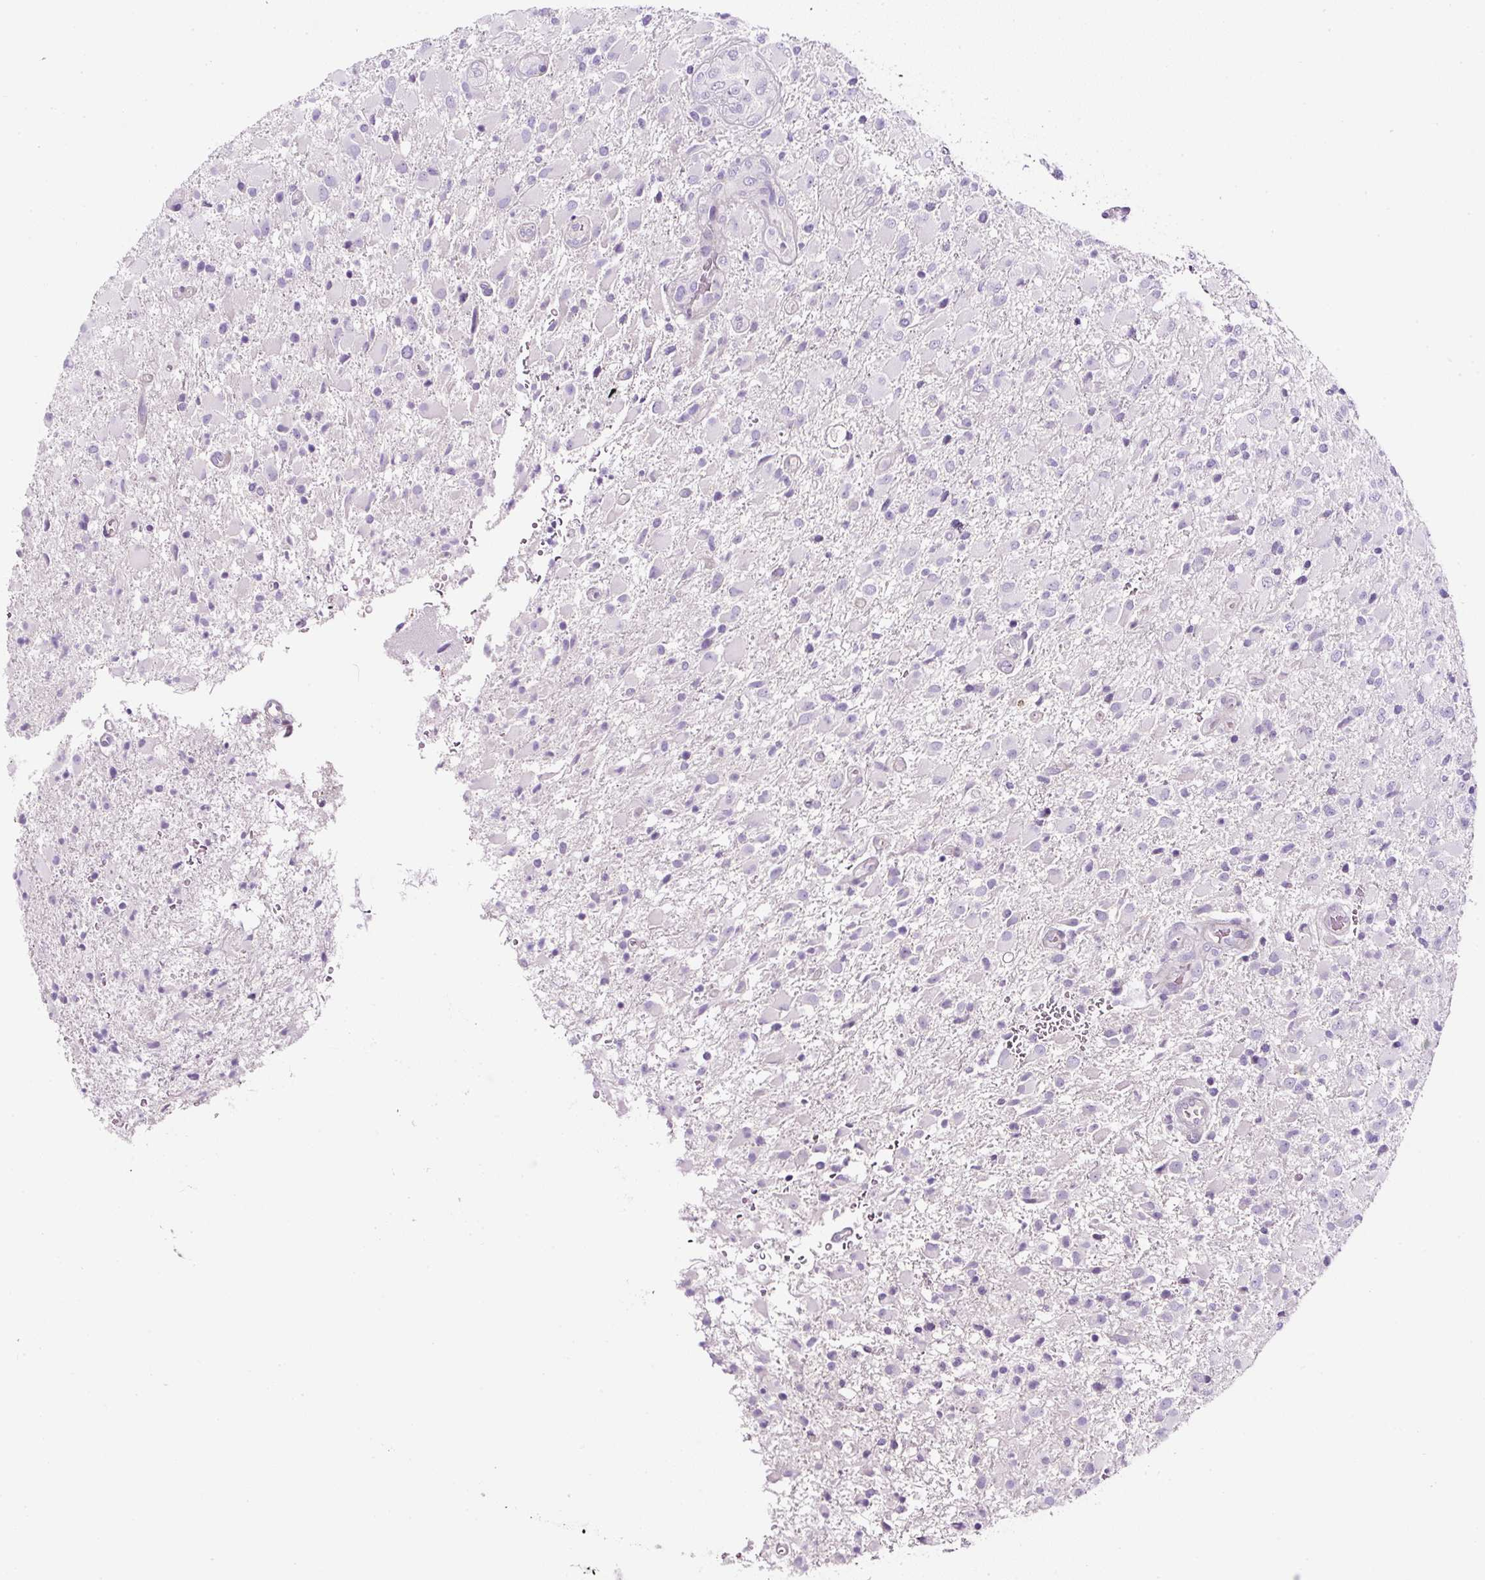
{"staining": {"intensity": "negative", "quantity": "none", "location": "none"}, "tissue": "glioma", "cell_type": "Tumor cells", "image_type": "cancer", "snomed": [{"axis": "morphology", "description": "Glioma, malignant, Low grade"}, {"axis": "topography", "description": "Brain"}], "caption": "Human glioma stained for a protein using IHC exhibits no expression in tumor cells.", "gene": "OR14A2", "patient": {"sex": "male", "age": 65}}